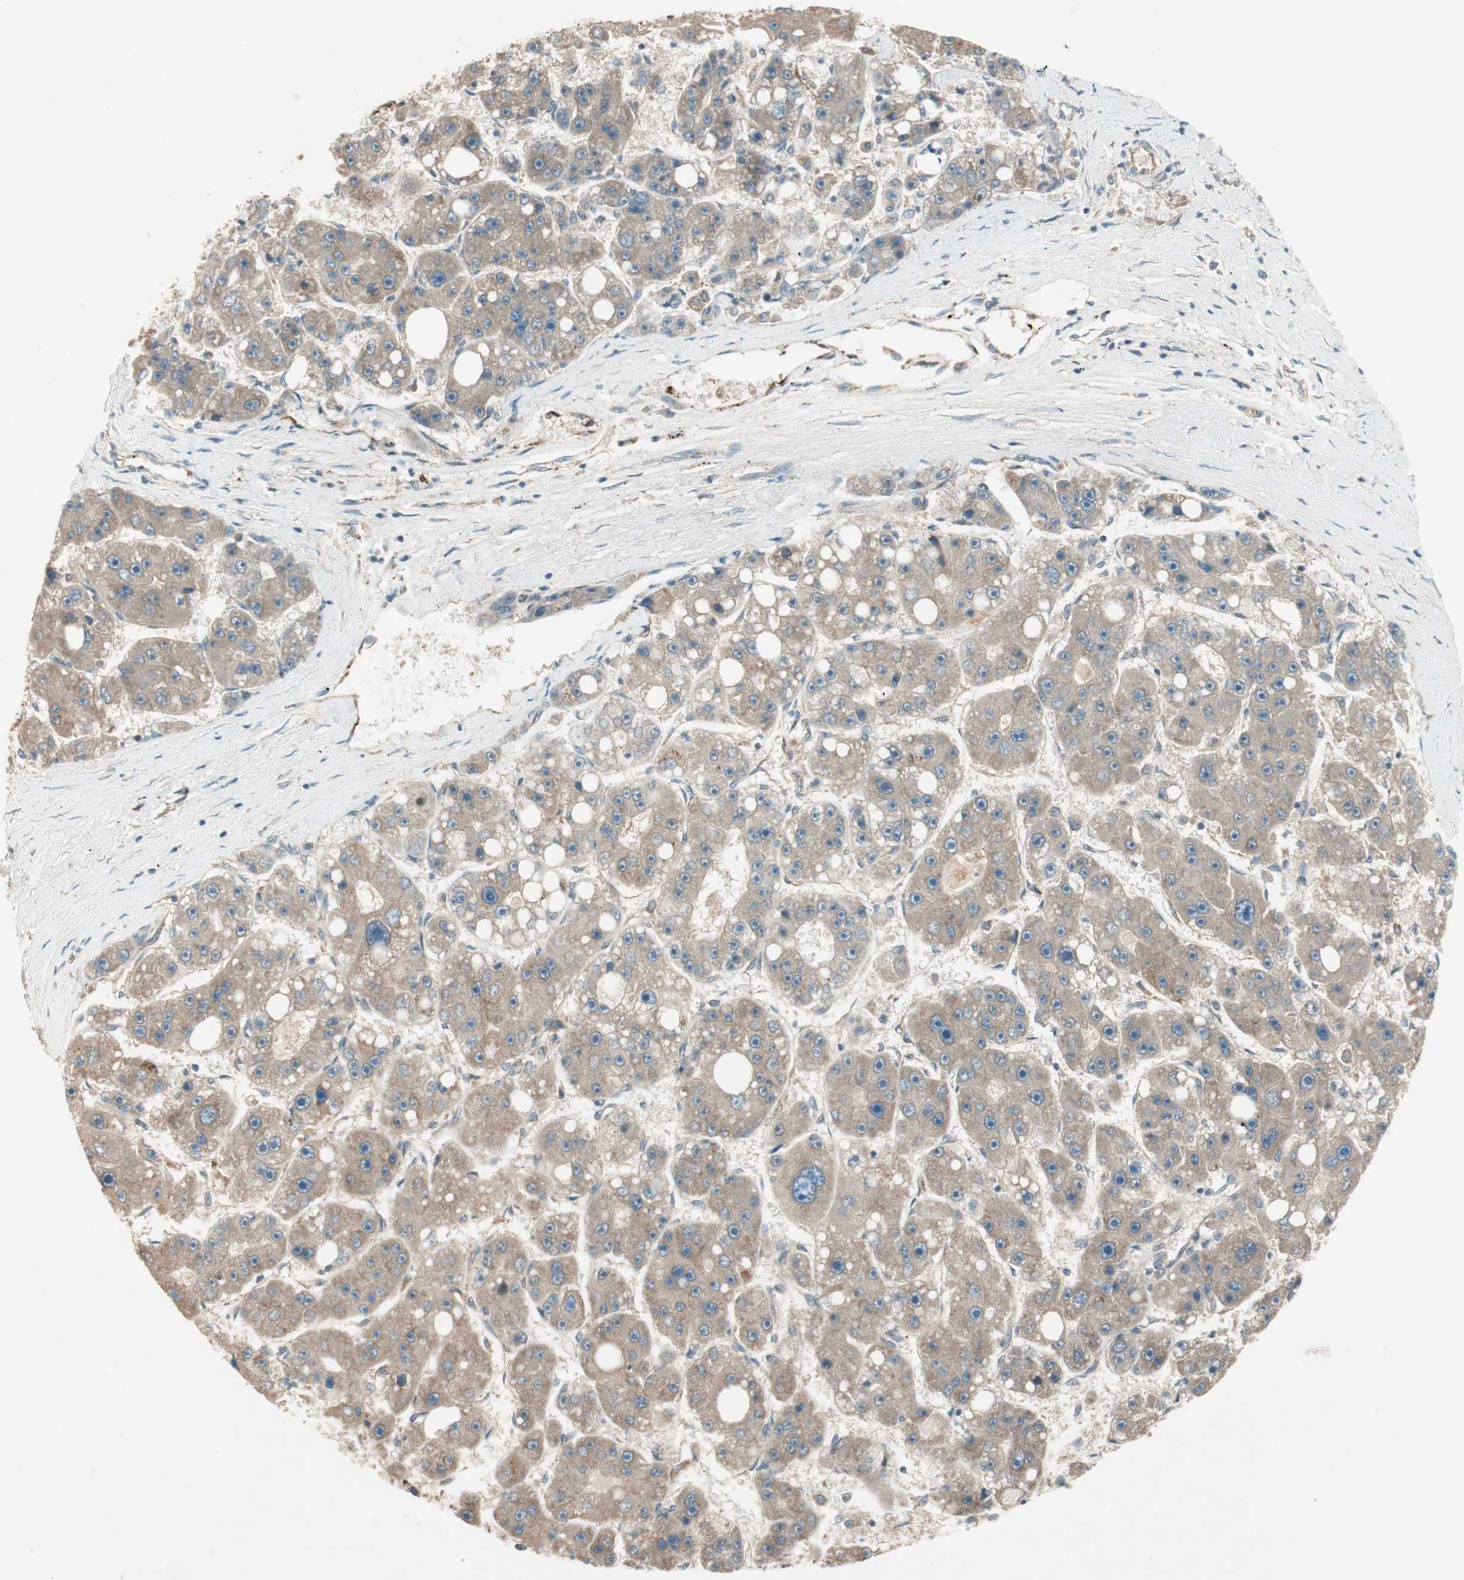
{"staining": {"intensity": "moderate", "quantity": ">75%", "location": "cytoplasmic/membranous"}, "tissue": "liver cancer", "cell_type": "Tumor cells", "image_type": "cancer", "snomed": [{"axis": "morphology", "description": "Carcinoma, Hepatocellular, NOS"}, {"axis": "topography", "description": "Liver"}], "caption": "IHC photomicrograph of neoplastic tissue: liver cancer (hepatocellular carcinoma) stained using IHC shows medium levels of moderate protein expression localized specifically in the cytoplasmic/membranous of tumor cells, appearing as a cytoplasmic/membranous brown color.", "gene": "CC2D1A", "patient": {"sex": "female", "age": 61}}